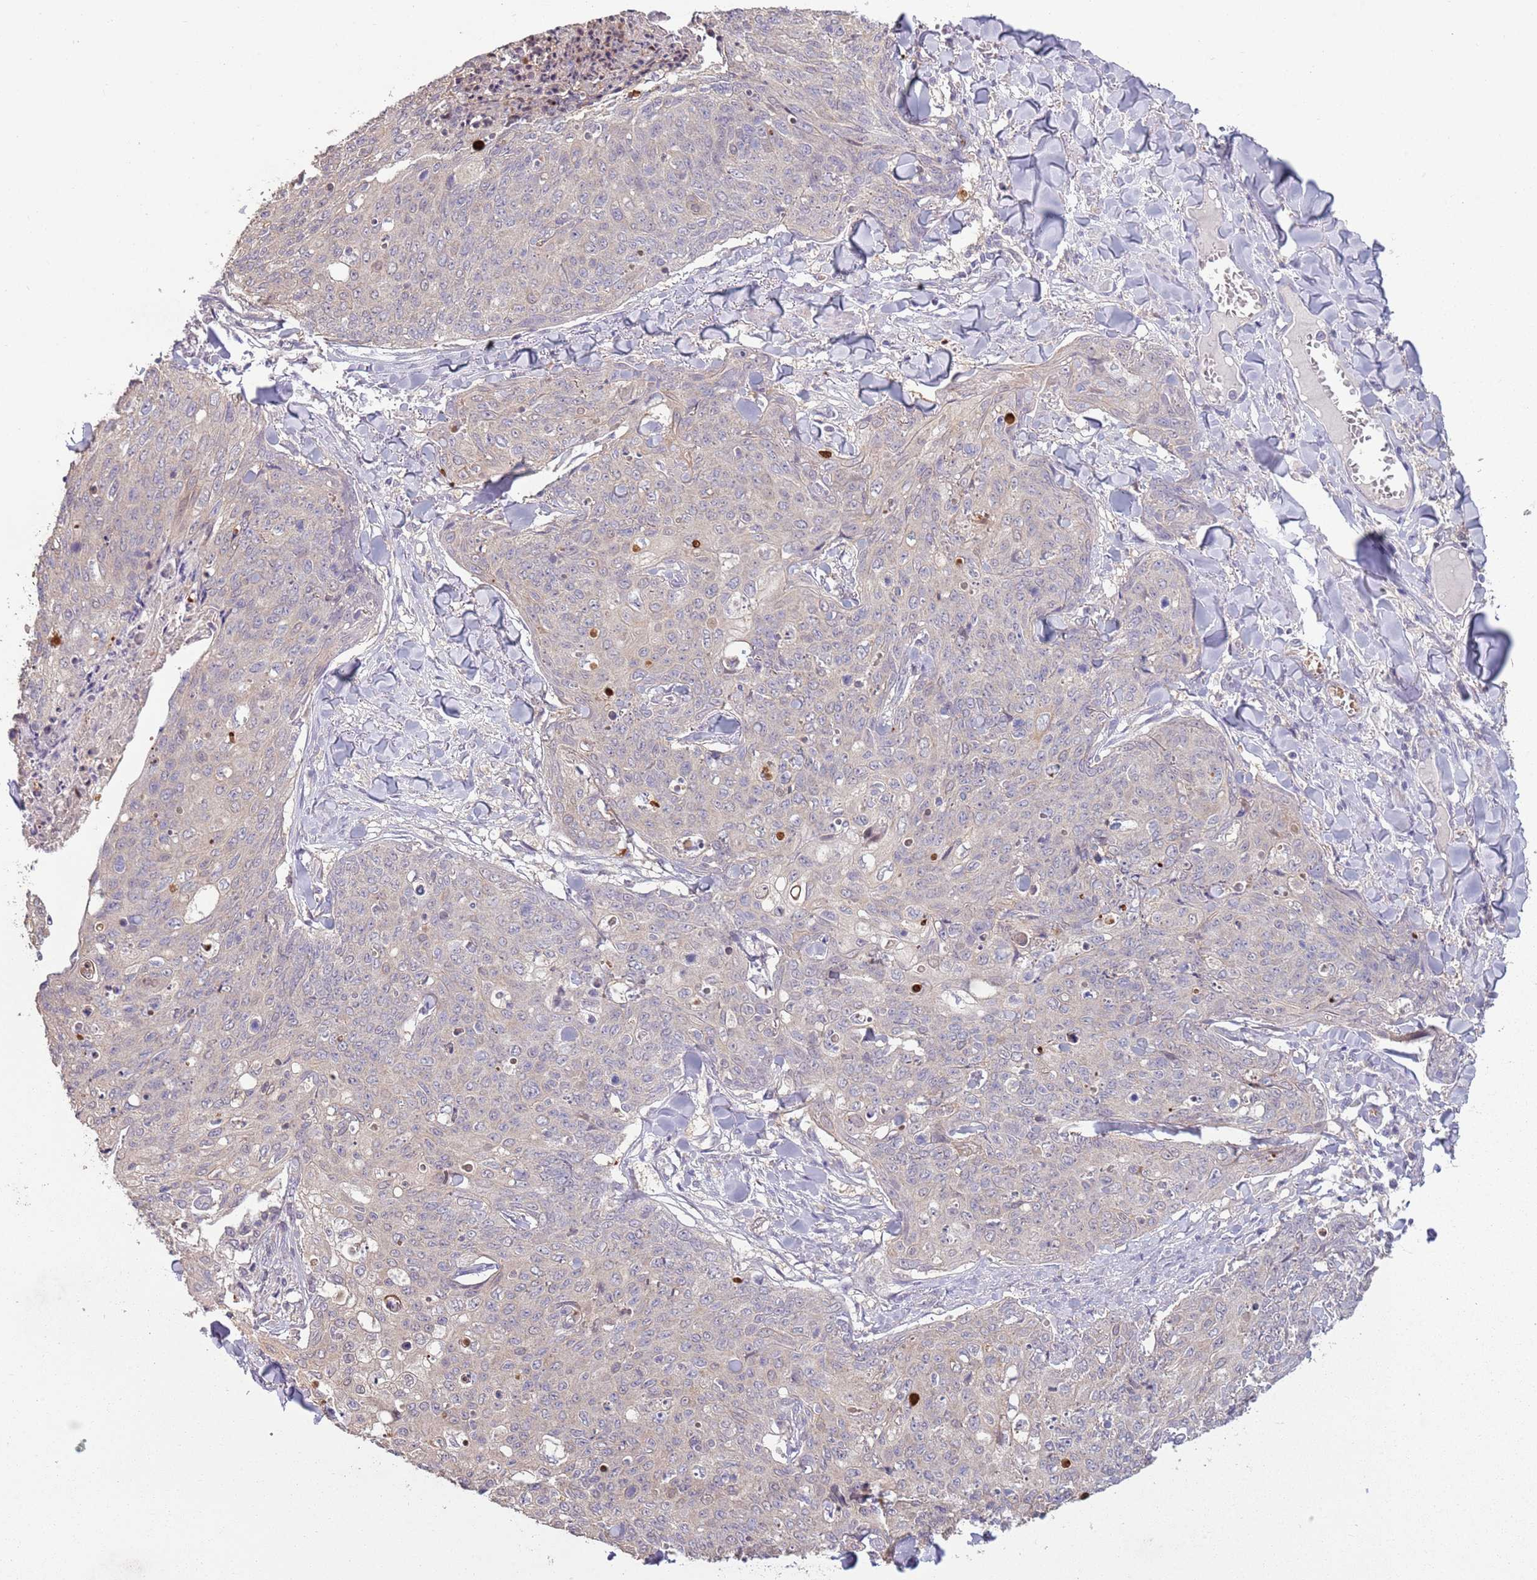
{"staining": {"intensity": "negative", "quantity": "none", "location": "none"}, "tissue": "skin cancer", "cell_type": "Tumor cells", "image_type": "cancer", "snomed": [{"axis": "morphology", "description": "Squamous cell carcinoma, NOS"}, {"axis": "topography", "description": "Skin"}, {"axis": "topography", "description": "Vulva"}], "caption": "Protein analysis of skin cancer (squamous cell carcinoma) reveals no significant positivity in tumor cells.", "gene": "TEKT4", "patient": {"sex": "female", "age": 85}}